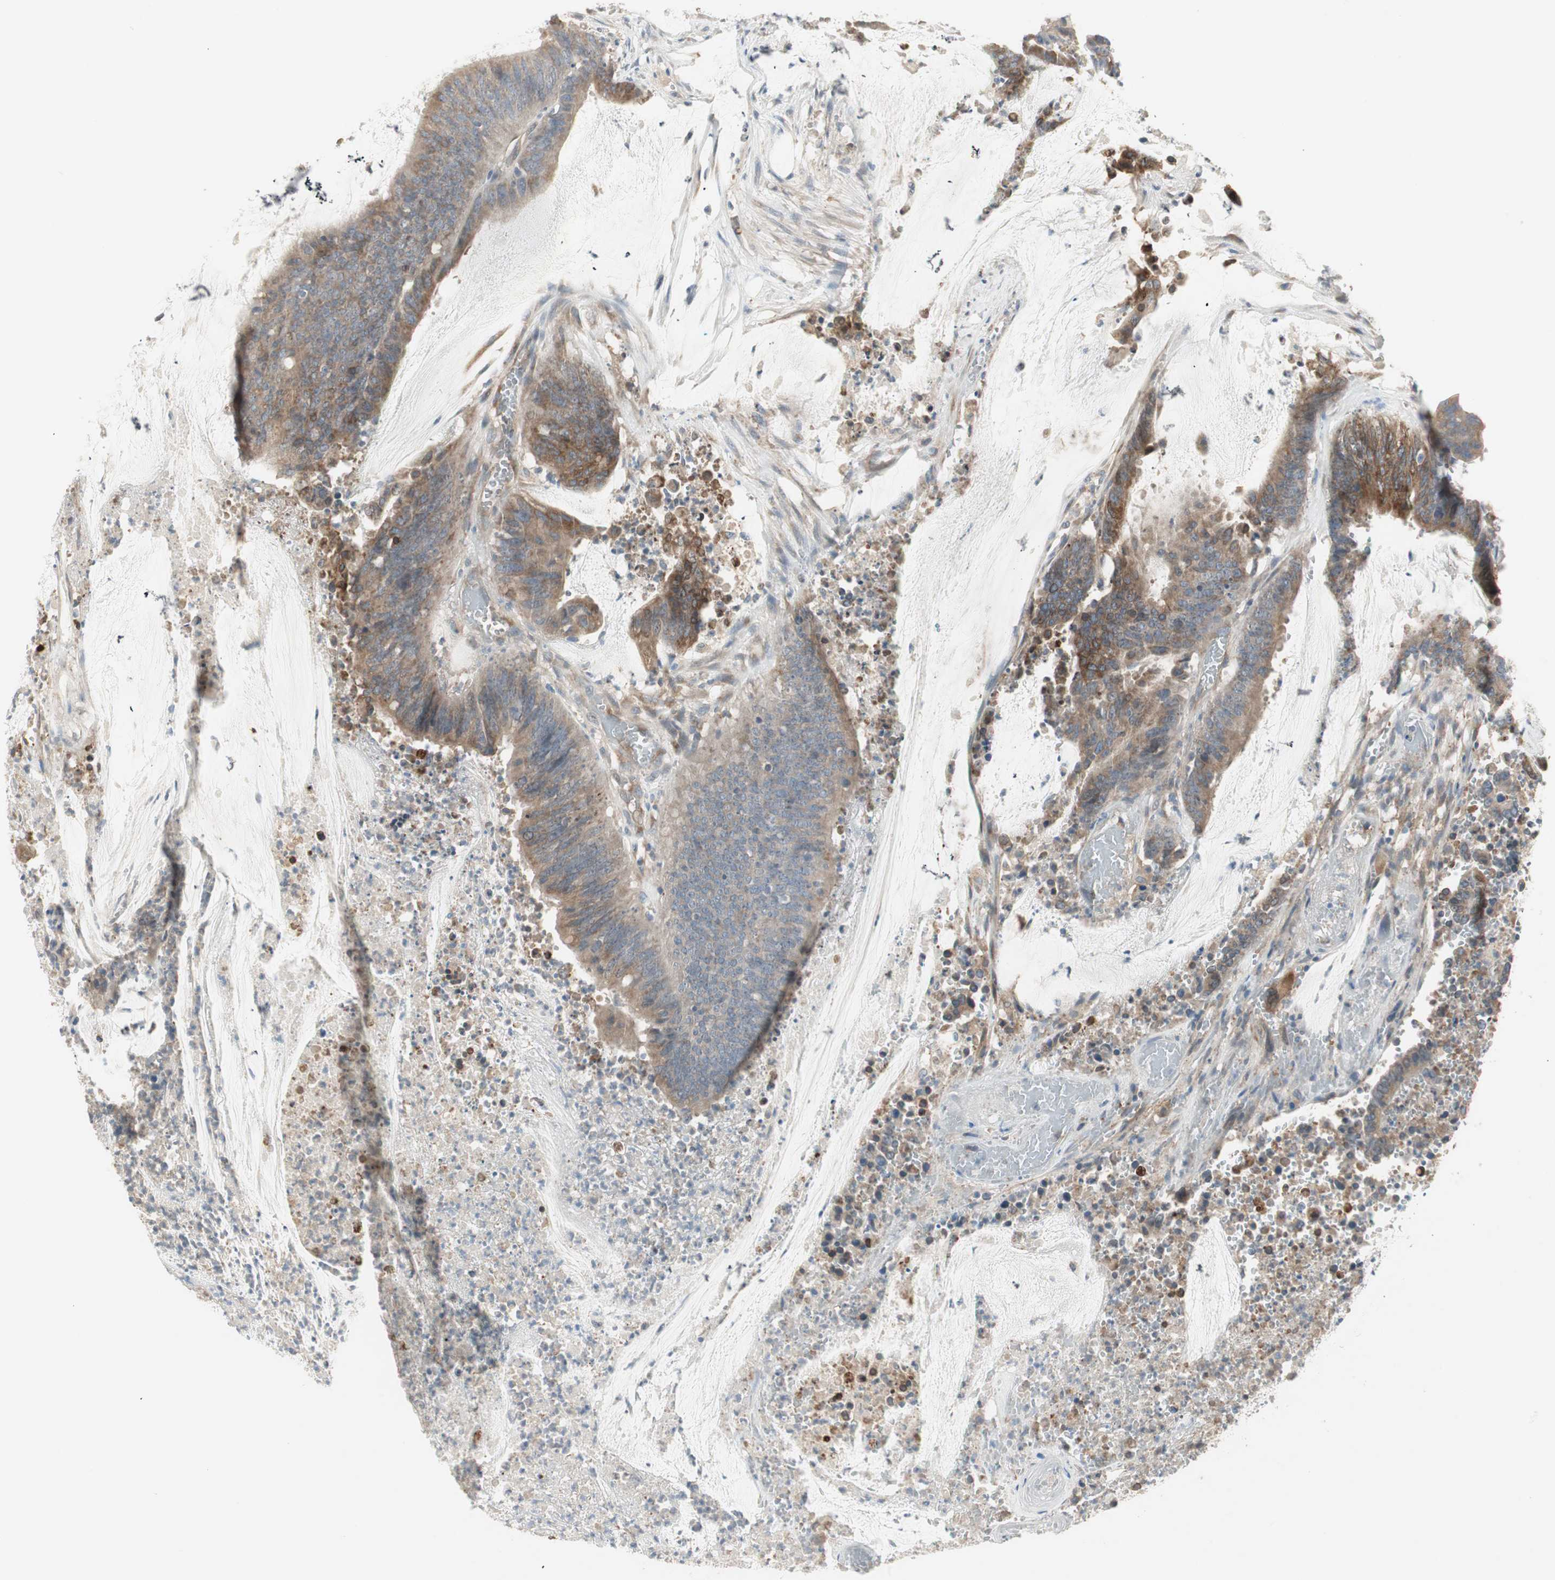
{"staining": {"intensity": "moderate", "quantity": ">75%", "location": "cytoplasmic/membranous"}, "tissue": "colorectal cancer", "cell_type": "Tumor cells", "image_type": "cancer", "snomed": [{"axis": "morphology", "description": "Adenocarcinoma, NOS"}, {"axis": "topography", "description": "Rectum"}], "caption": "Adenocarcinoma (colorectal) stained with a protein marker reveals moderate staining in tumor cells.", "gene": "ZFP36", "patient": {"sex": "female", "age": 66}}